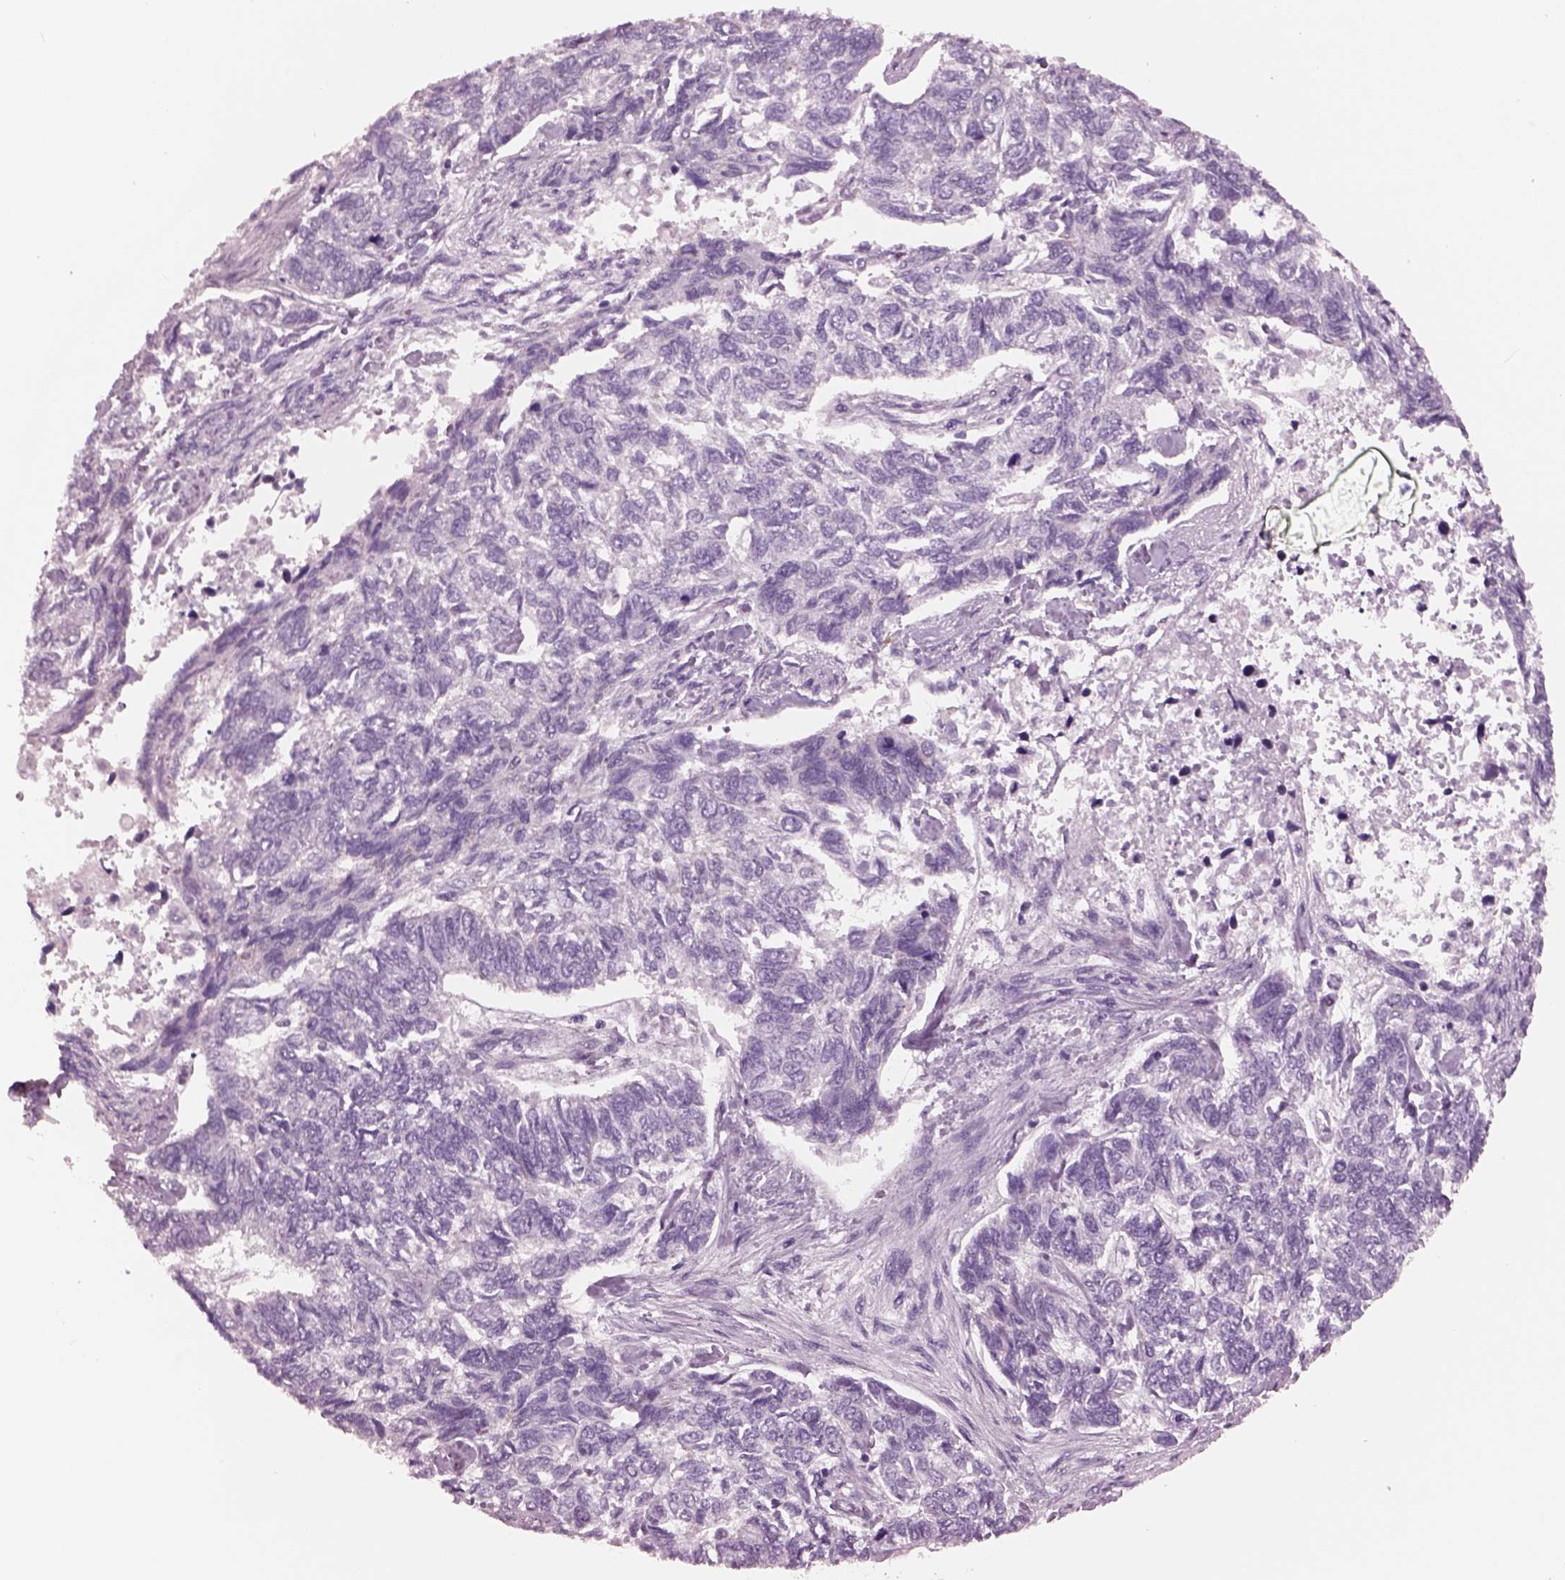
{"staining": {"intensity": "negative", "quantity": "none", "location": "none"}, "tissue": "skin cancer", "cell_type": "Tumor cells", "image_type": "cancer", "snomed": [{"axis": "morphology", "description": "Basal cell carcinoma"}, {"axis": "topography", "description": "Skin"}], "caption": "The immunohistochemistry photomicrograph has no significant expression in tumor cells of skin basal cell carcinoma tissue.", "gene": "CYLC1", "patient": {"sex": "female", "age": 65}}